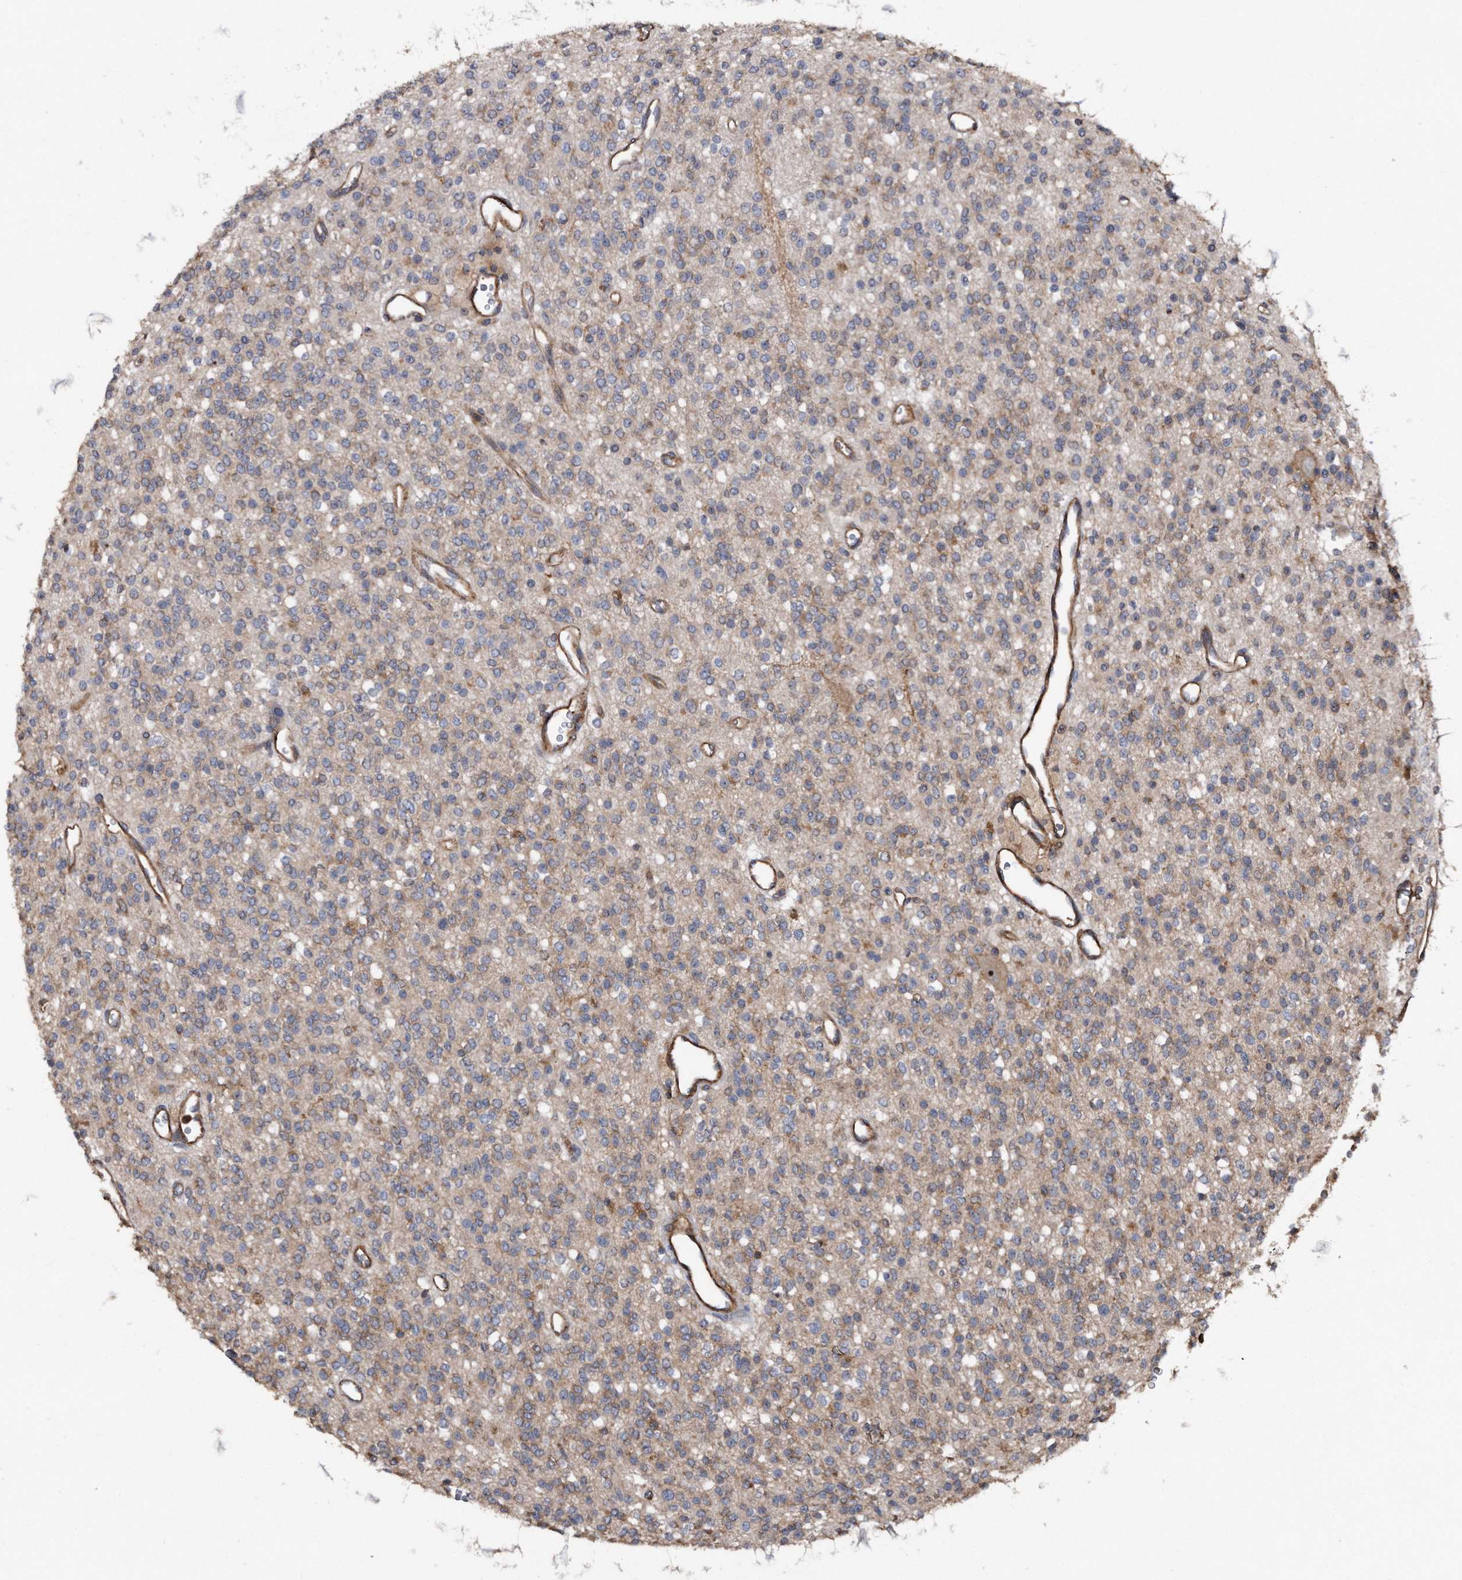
{"staining": {"intensity": "weak", "quantity": "25%-75%", "location": "cytoplasmic/membranous"}, "tissue": "glioma", "cell_type": "Tumor cells", "image_type": "cancer", "snomed": [{"axis": "morphology", "description": "Glioma, malignant, High grade"}, {"axis": "topography", "description": "Brain"}], "caption": "Immunohistochemical staining of high-grade glioma (malignant) demonstrates weak cytoplasmic/membranous protein staining in about 25%-75% of tumor cells.", "gene": "KCND3", "patient": {"sex": "male", "age": 34}}